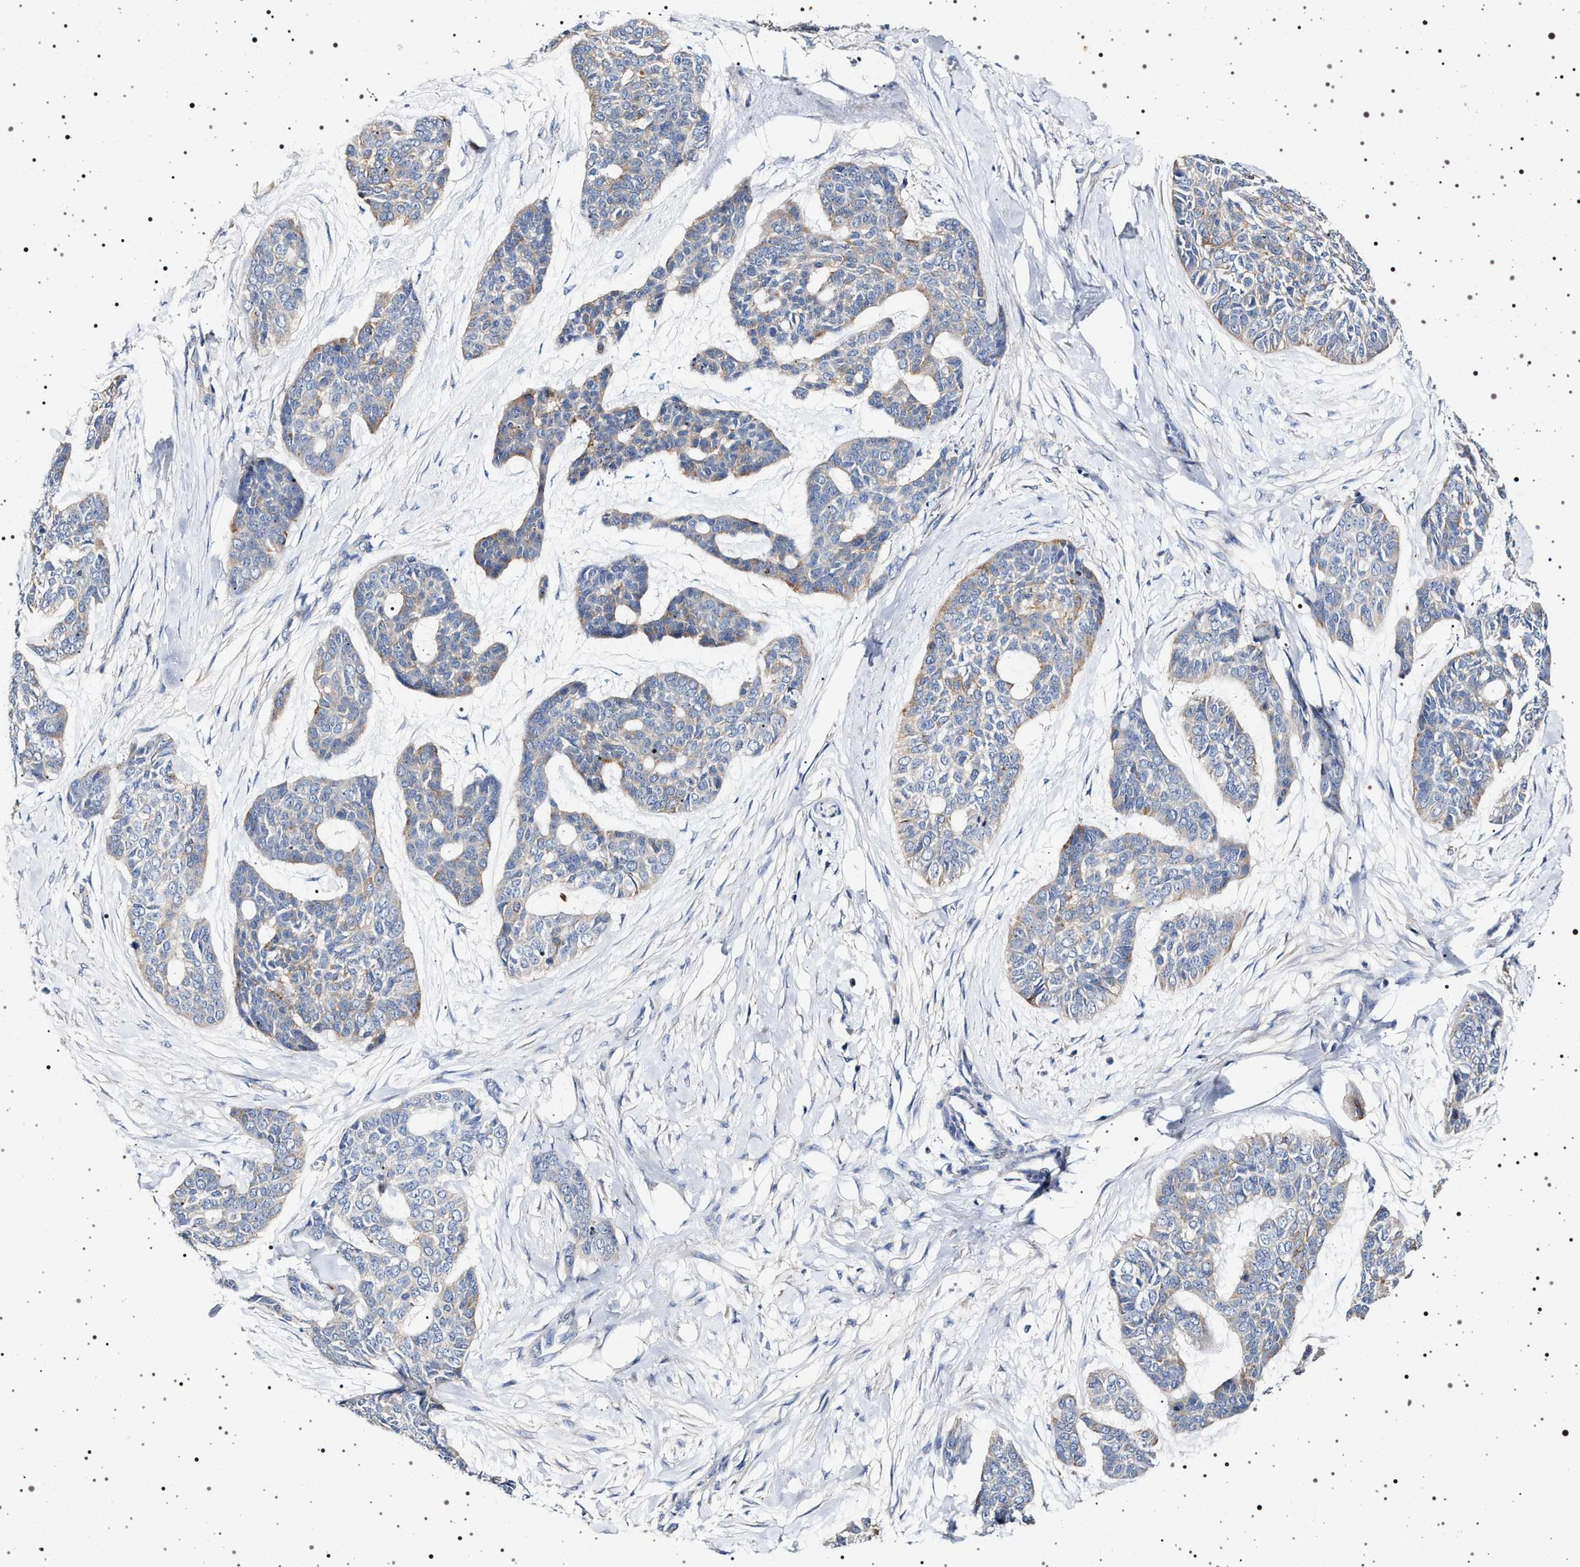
{"staining": {"intensity": "weak", "quantity": "<25%", "location": "cytoplasmic/membranous"}, "tissue": "skin cancer", "cell_type": "Tumor cells", "image_type": "cancer", "snomed": [{"axis": "morphology", "description": "Basal cell carcinoma"}, {"axis": "topography", "description": "Skin"}], "caption": "A high-resolution image shows immunohistochemistry (IHC) staining of basal cell carcinoma (skin), which shows no significant positivity in tumor cells.", "gene": "NAALADL2", "patient": {"sex": "female", "age": 64}}